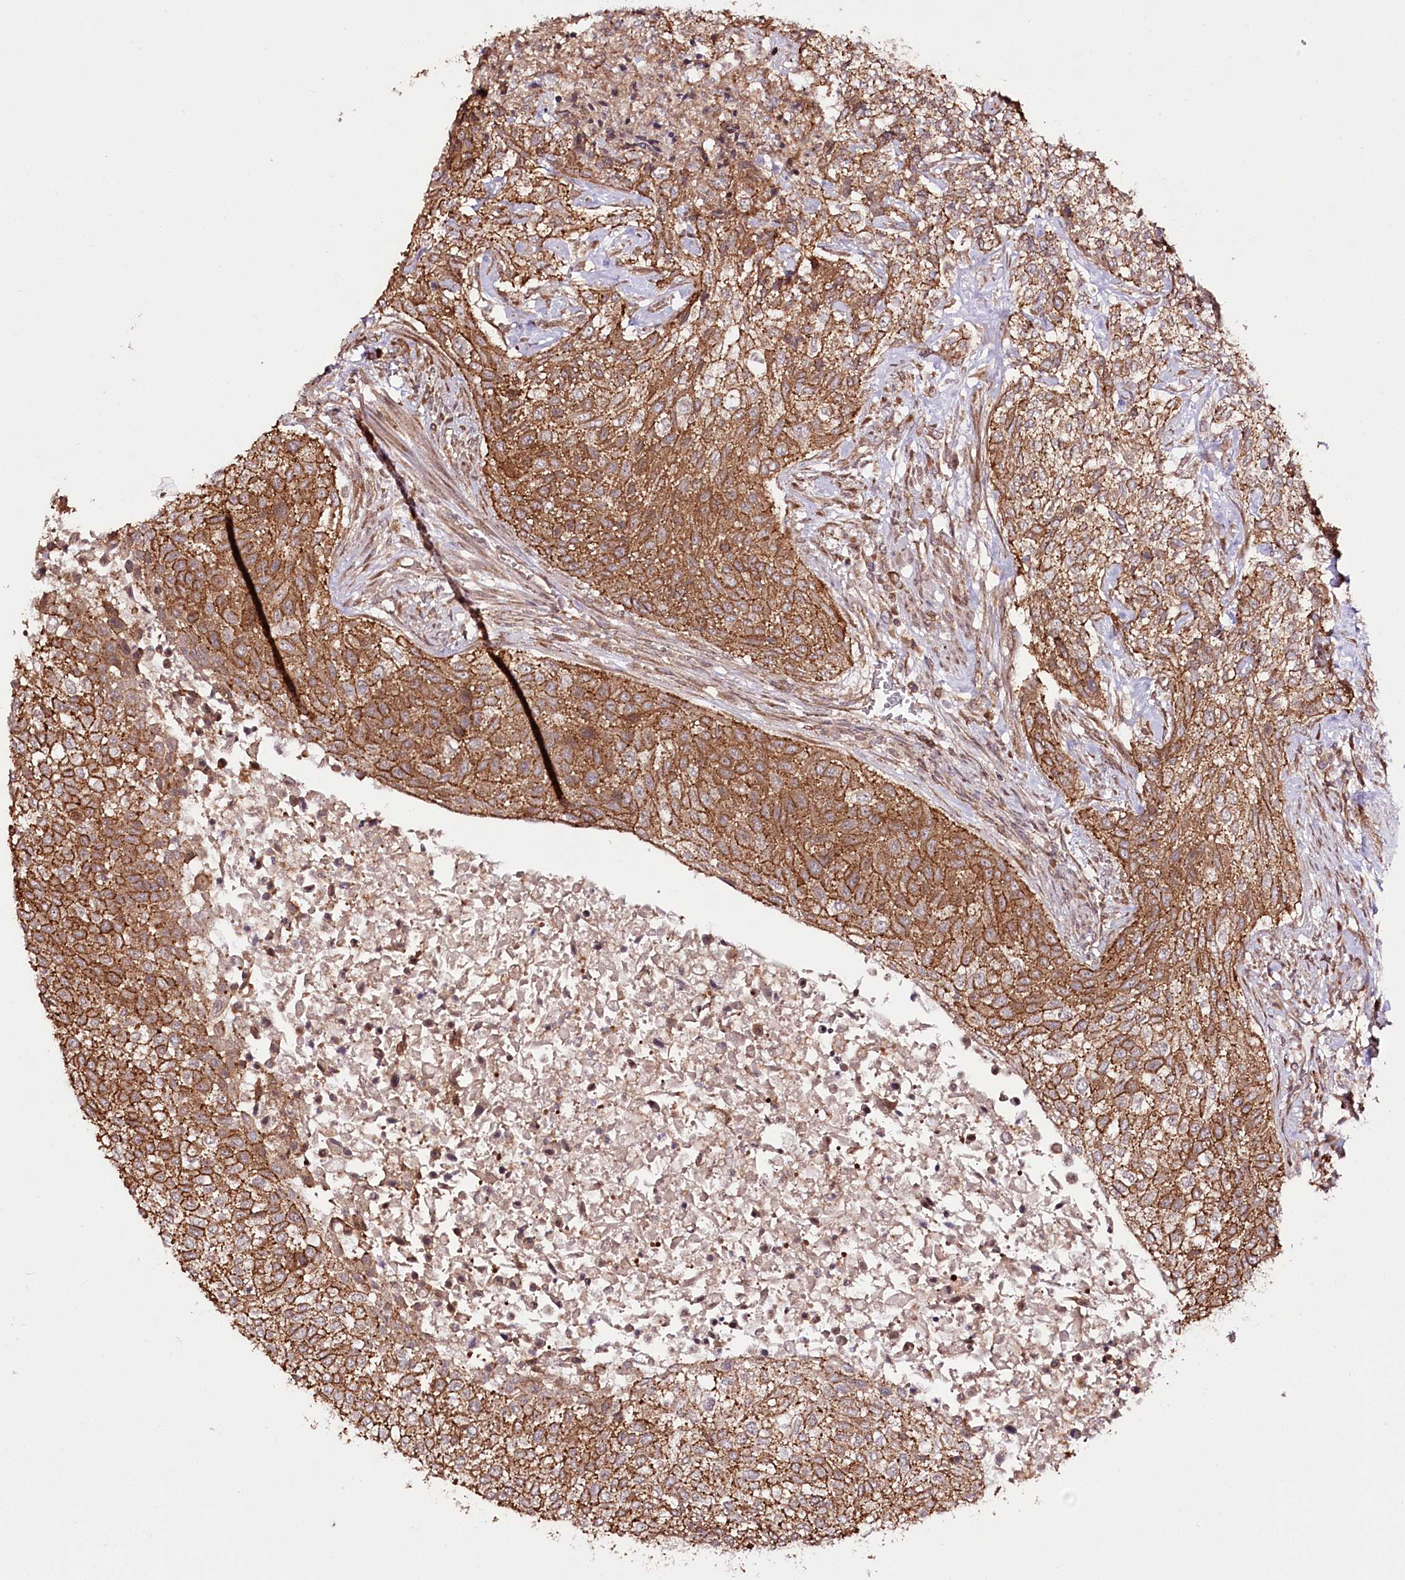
{"staining": {"intensity": "strong", "quantity": ">75%", "location": "cytoplasmic/membranous"}, "tissue": "urothelial cancer", "cell_type": "Tumor cells", "image_type": "cancer", "snomed": [{"axis": "morphology", "description": "Normal tissue, NOS"}, {"axis": "morphology", "description": "Urothelial carcinoma, NOS"}, {"axis": "topography", "description": "Urinary bladder"}, {"axis": "topography", "description": "Peripheral nerve tissue"}], "caption": "Urothelial cancer was stained to show a protein in brown. There is high levels of strong cytoplasmic/membranous expression in about >75% of tumor cells. Immunohistochemistry stains the protein in brown and the nuclei are stained blue.", "gene": "DHX29", "patient": {"sex": "male", "age": 35}}